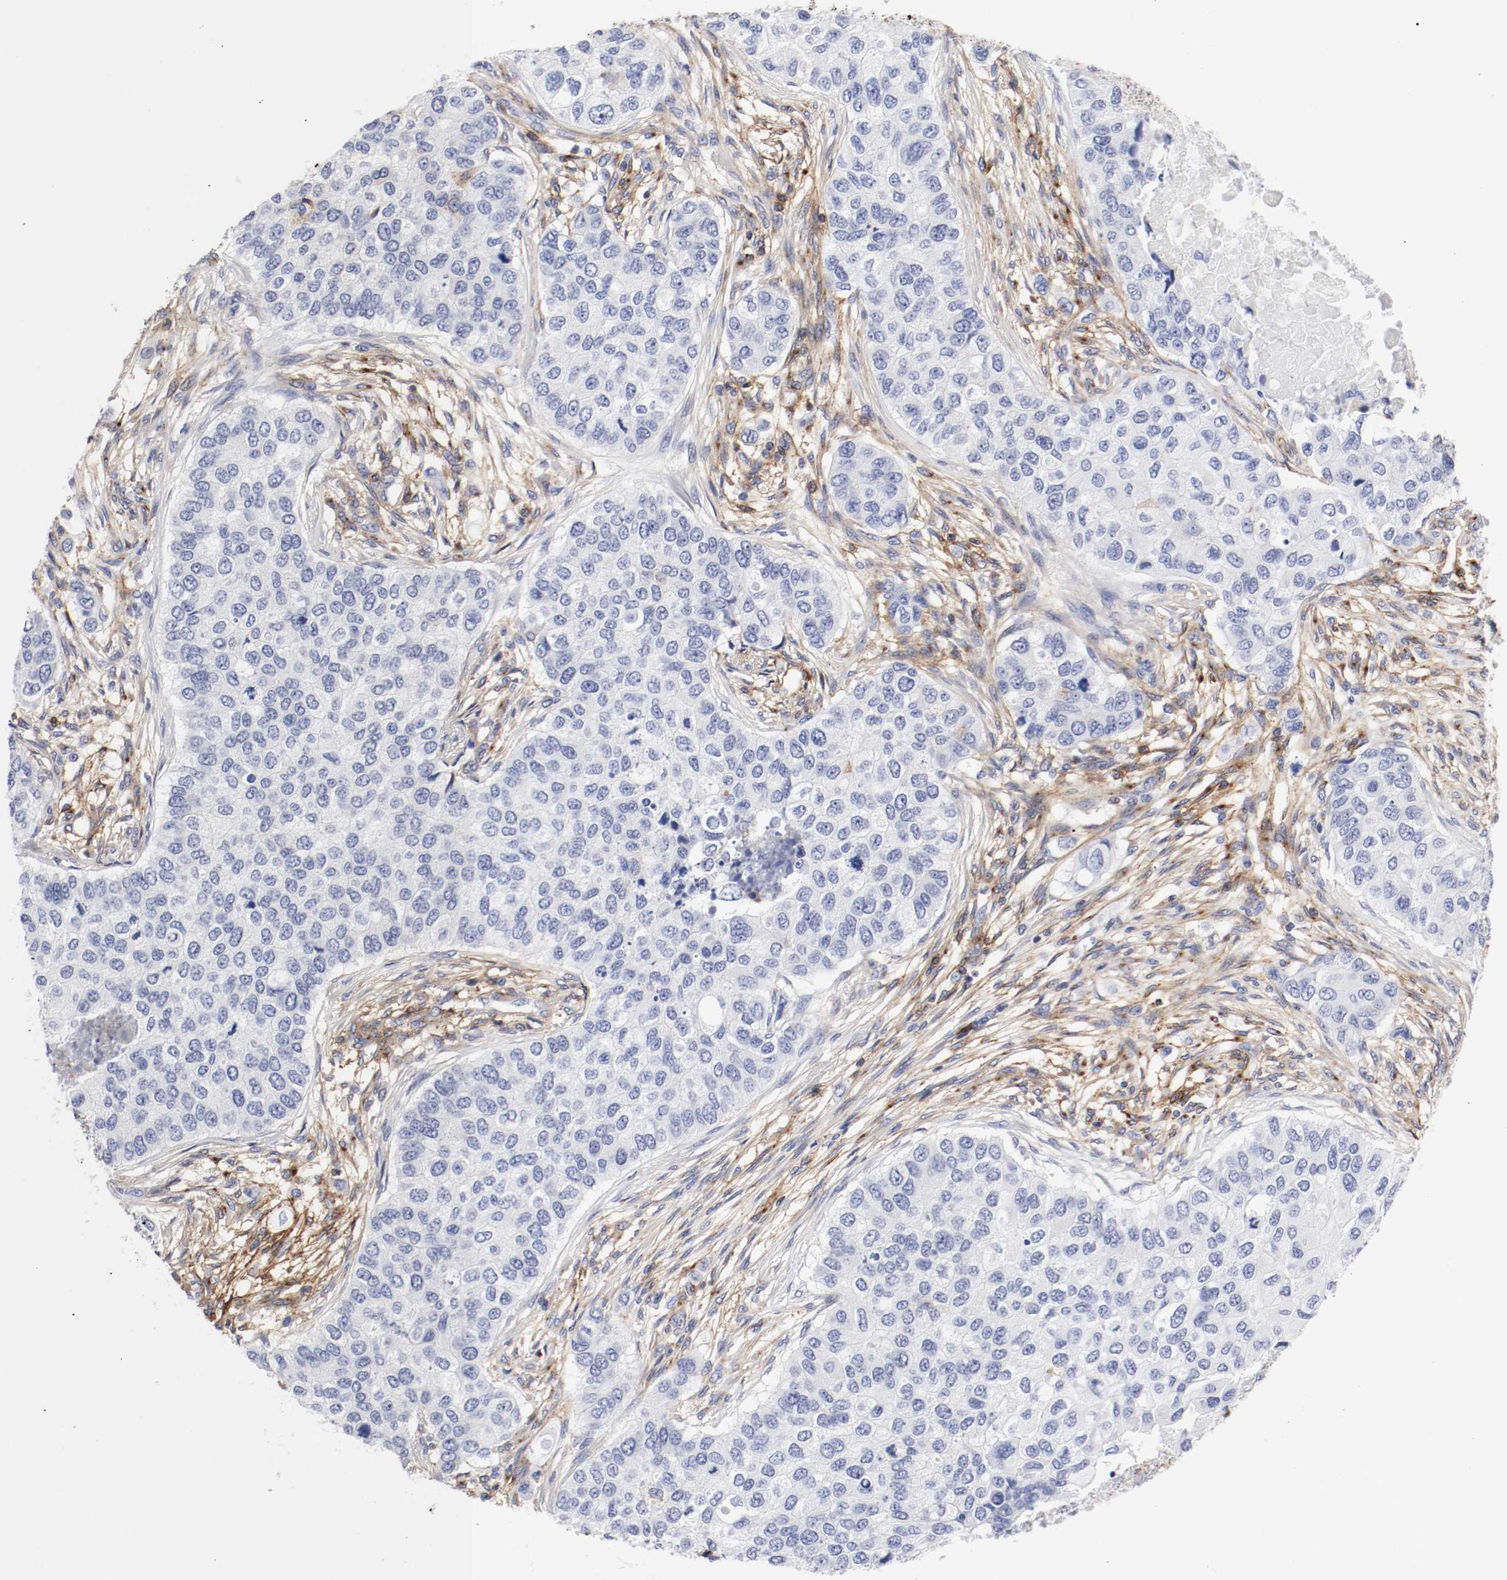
{"staining": {"intensity": "weak", "quantity": "<25%", "location": "cytoplasmic/membranous"}, "tissue": "breast cancer", "cell_type": "Tumor cells", "image_type": "cancer", "snomed": [{"axis": "morphology", "description": "Normal tissue, NOS"}, {"axis": "morphology", "description": "Duct carcinoma"}, {"axis": "topography", "description": "Breast"}], "caption": "The image reveals no staining of tumor cells in intraductal carcinoma (breast). (Stains: DAB (3,3'-diaminobenzidine) IHC with hematoxylin counter stain, Microscopy: brightfield microscopy at high magnification).", "gene": "IFITM1", "patient": {"sex": "female", "age": 49}}